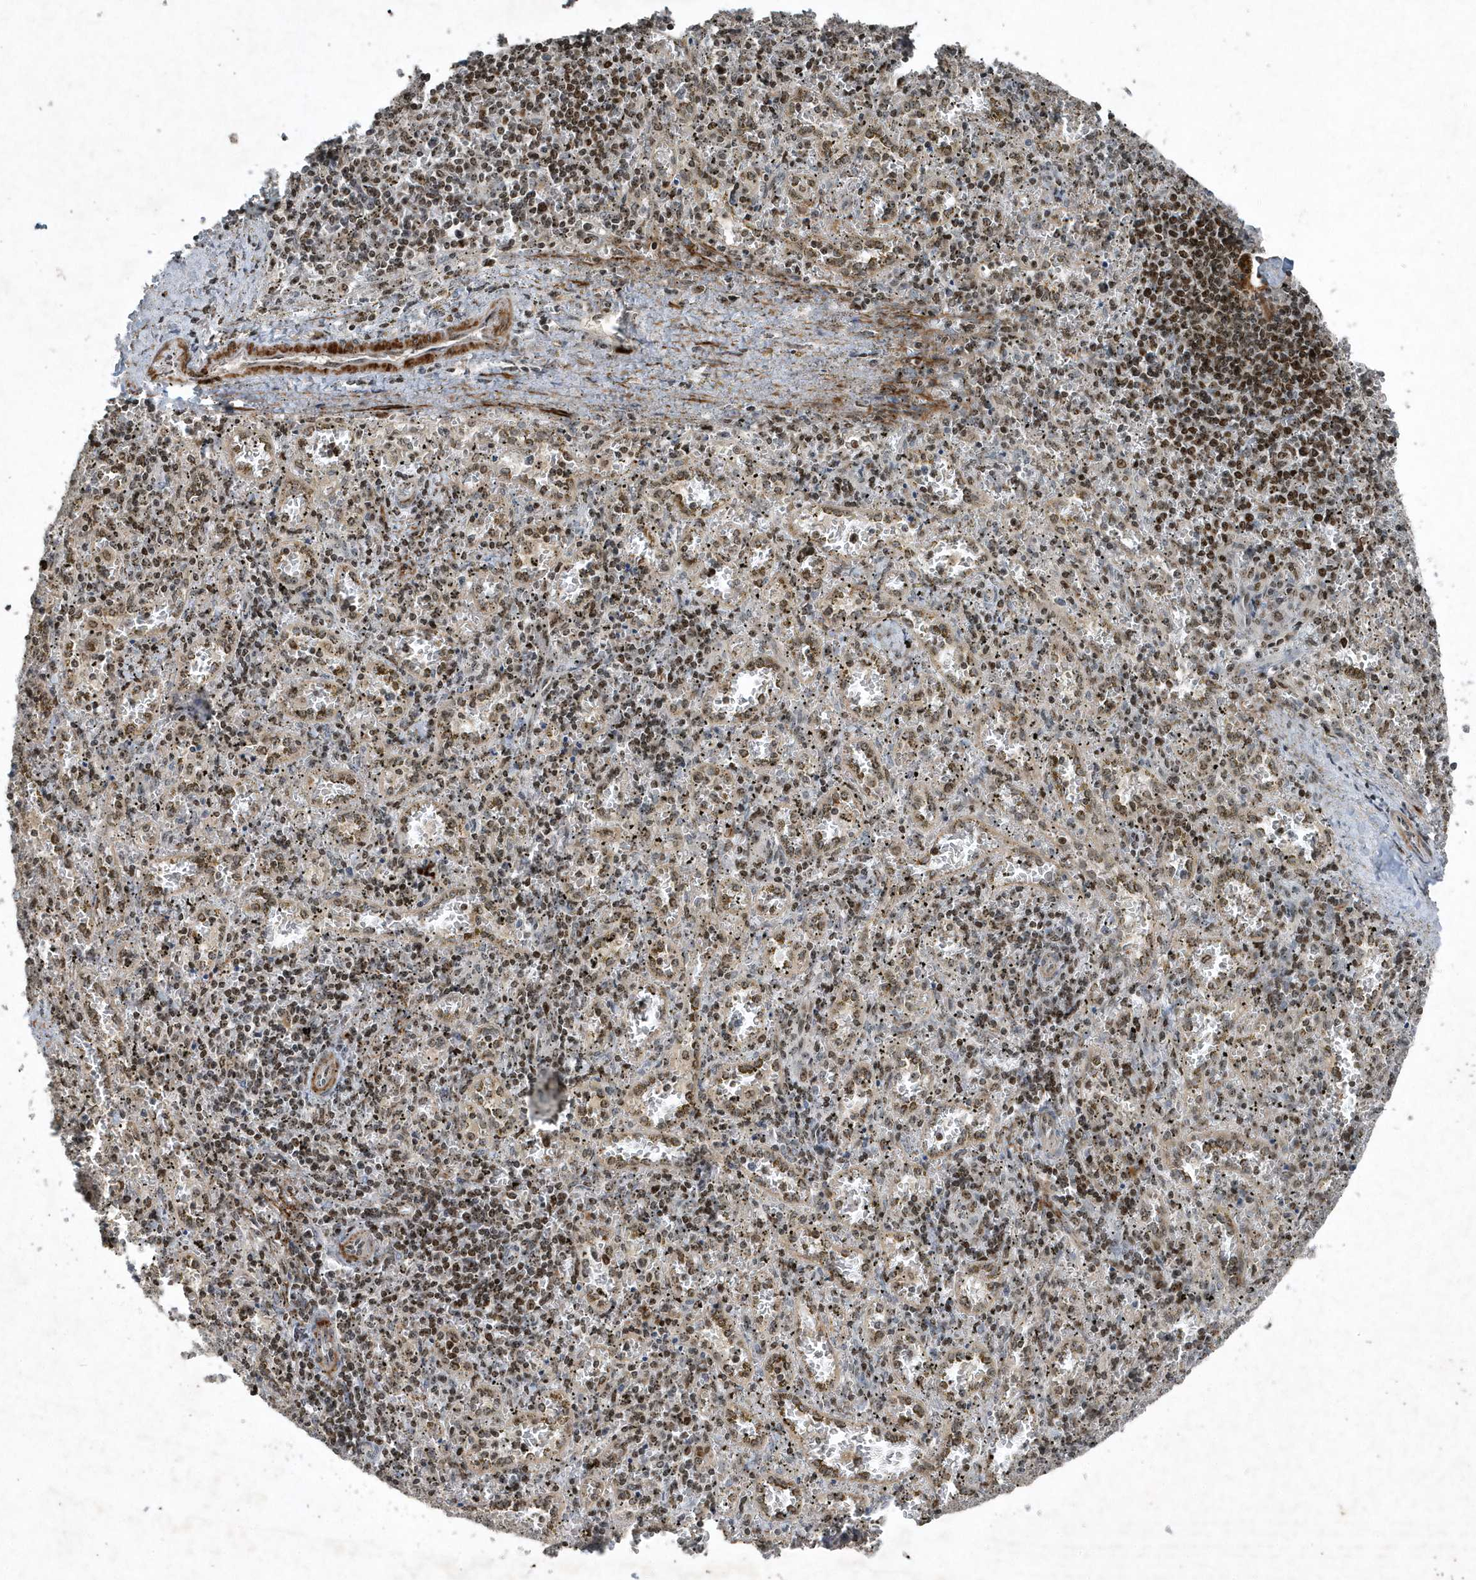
{"staining": {"intensity": "moderate", "quantity": ">75%", "location": "nuclear"}, "tissue": "spleen", "cell_type": "Cells in red pulp", "image_type": "normal", "snomed": [{"axis": "morphology", "description": "Normal tissue, NOS"}, {"axis": "topography", "description": "Spleen"}], "caption": "Cells in red pulp exhibit medium levels of moderate nuclear staining in approximately >75% of cells in benign human spleen.", "gene": "QTRT2", "patient": {"sex": "male", "age": 11}}